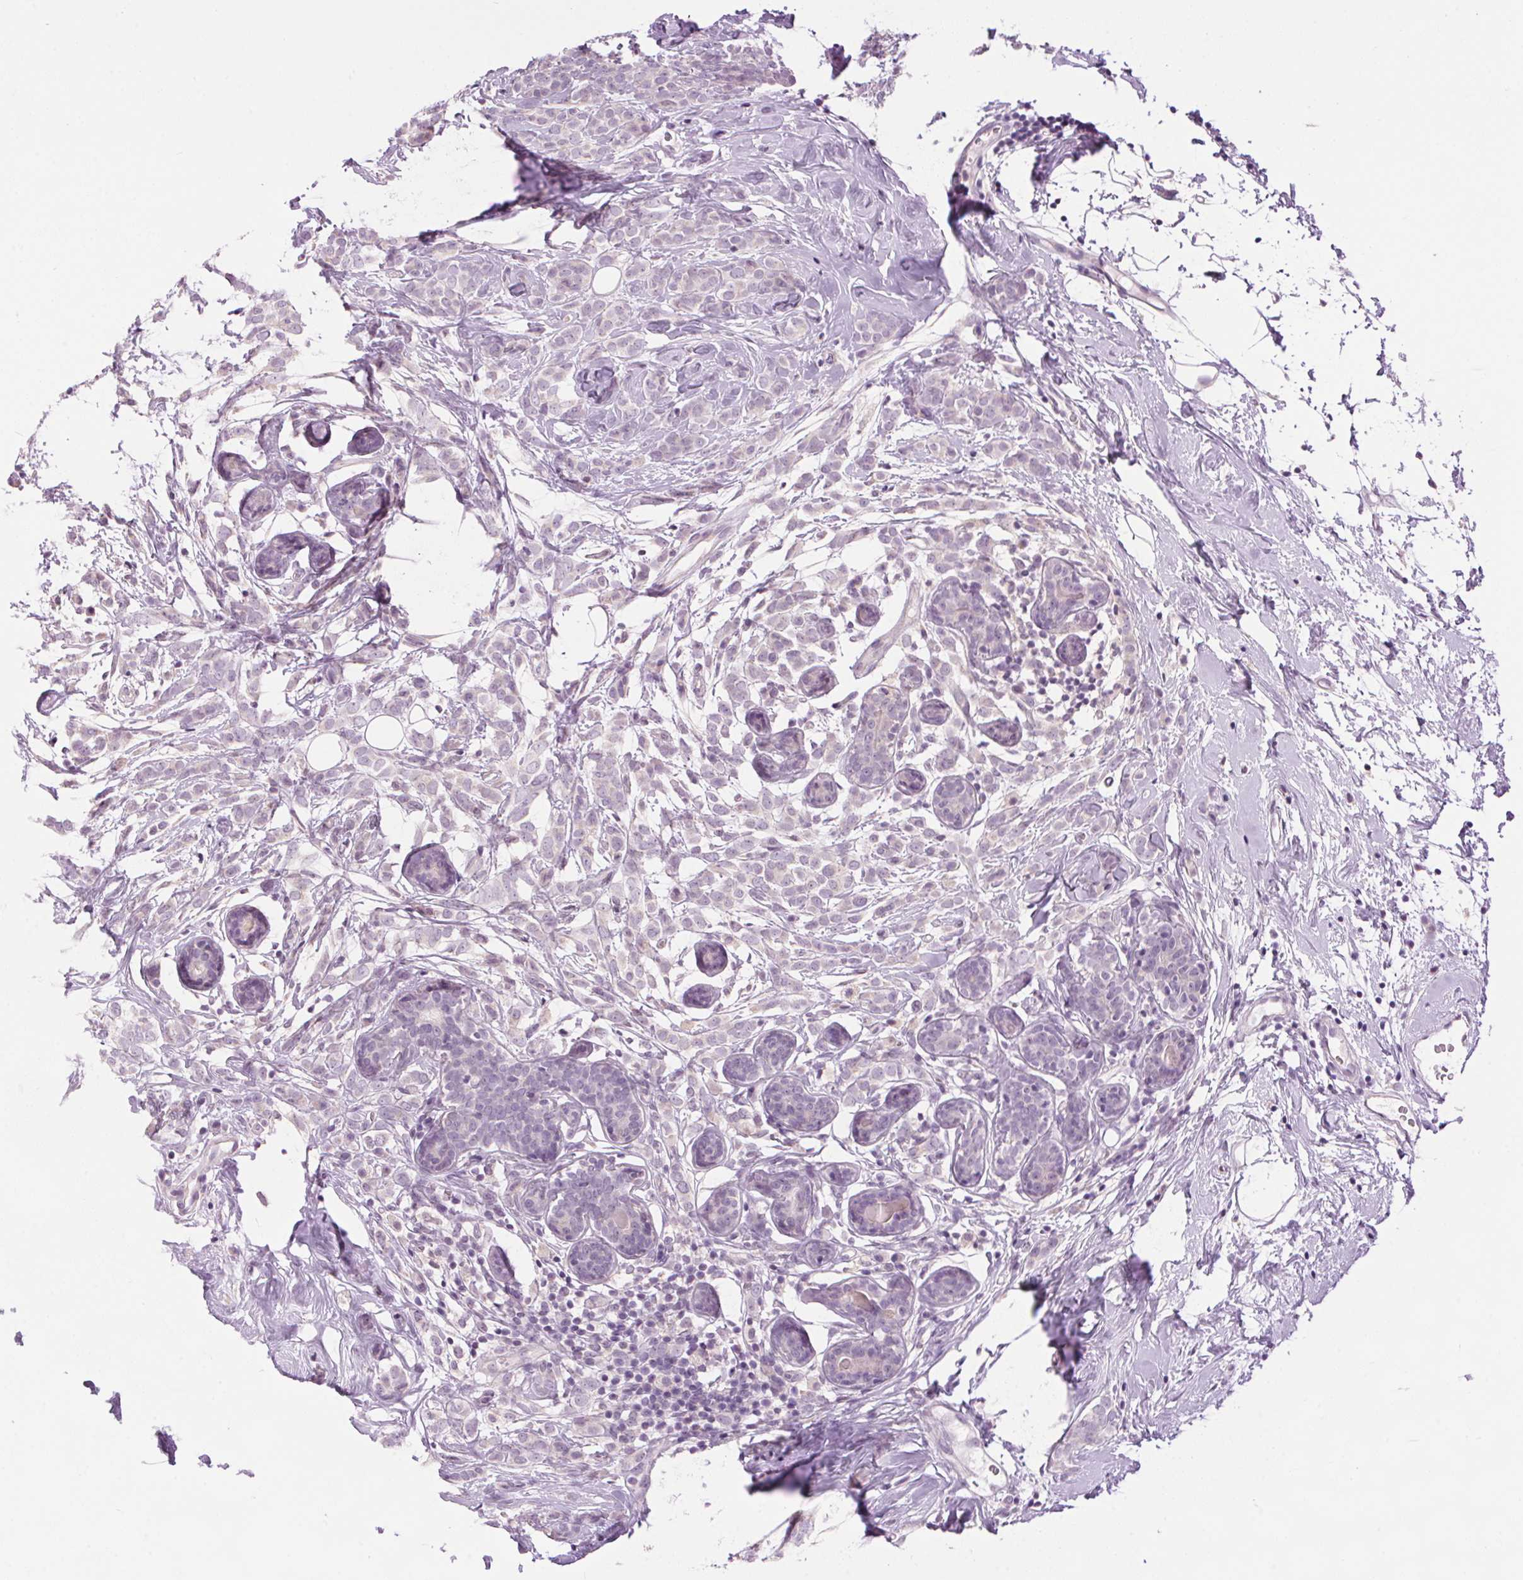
{"staining": {"intensity": "negative", "quantity": "none", "location": "none"}, "tissue": "breast cancer", "cell_type": "Tumor cells", "image_type": "cancer", "snomed": [{"axis": "morphology", "description": "Lobular carcinoma"}, {"axis": "topography", "description": "Breast"}], "caption": "Tumor cells show no significant expression in breast lobular carcinoma.", "gene": "SMIM13", "patient": {"sex": "female", "age": 49}}